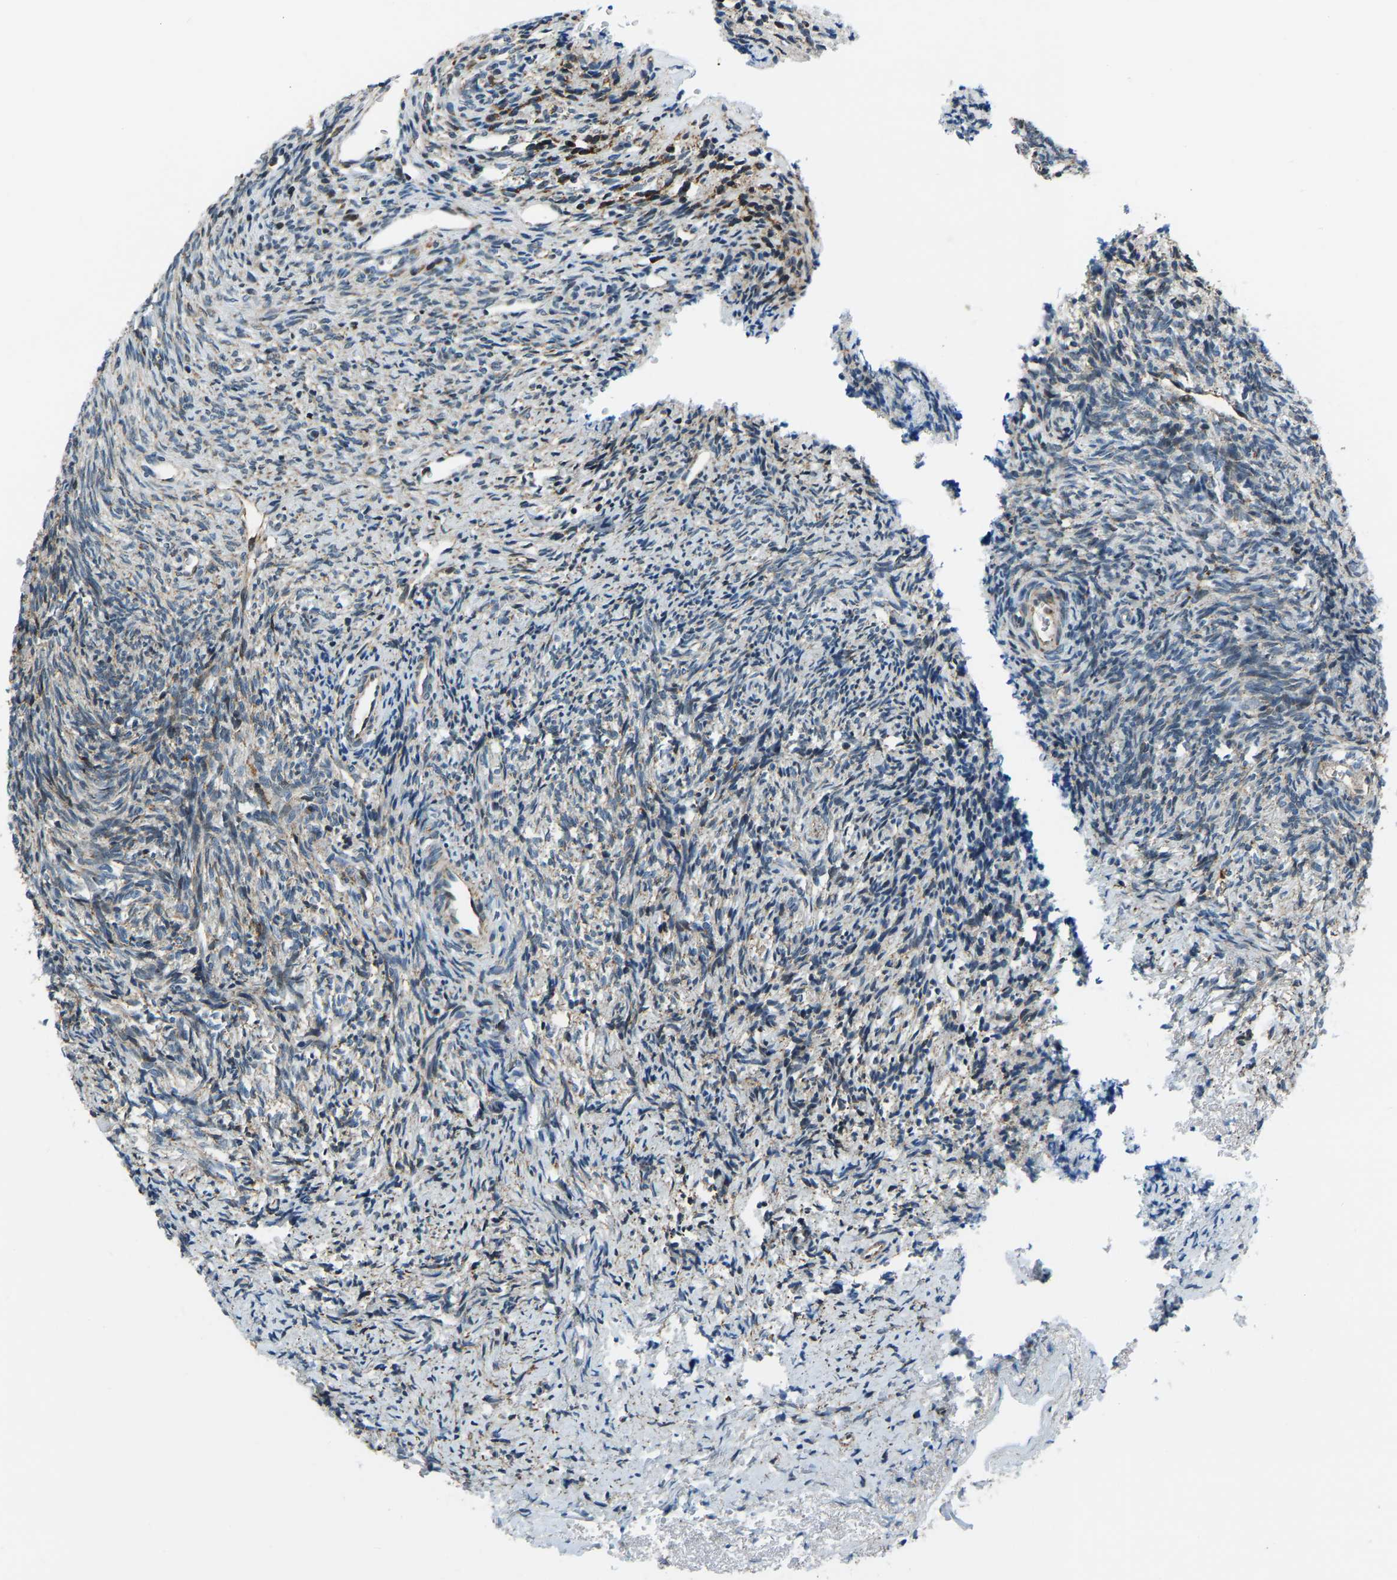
{"staining": {"intensity": "moderate", "quantity": ">75%", "location": "cytoplasmic/membranous"}, "tissue": "ovary", "cell_type": "Follicle cells", "image_type": "normal", "snomed": [{"axis": "morphology", "description": "Normal tissue, NOS"}, {"axis": "topography", "description": "Ovary"}], "caption": "Benign ovary reveals moderate cytoplasmic/membranous staining in about >75% of follicle cells.", "gene": "RBM33", "patient": {"sex": "female", "age": 41}}